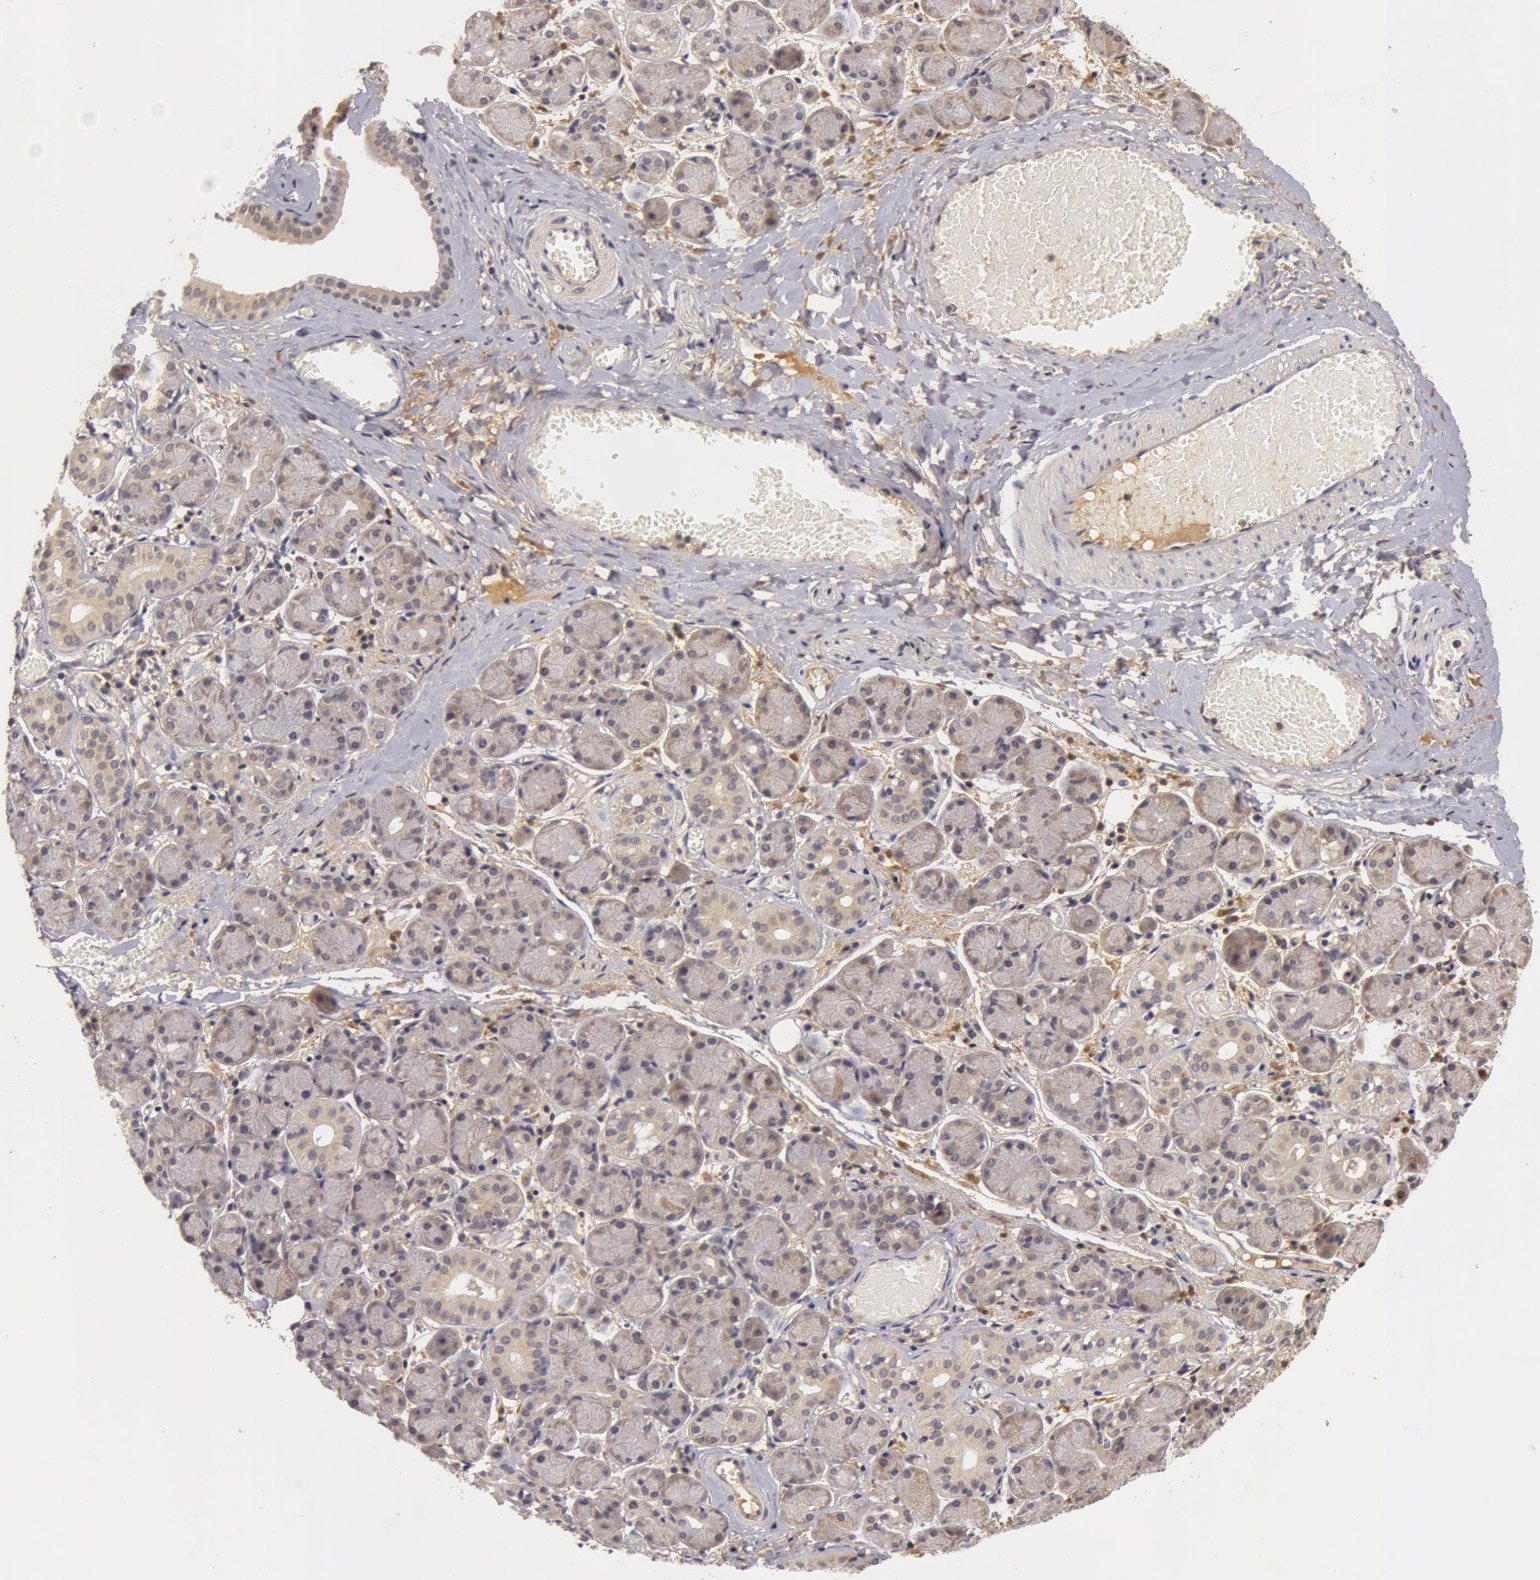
{"staining": {"intensity": "weak", "quantity": ">75%", "location": "cytoplasmic/membranous"}, "tissue": "salivary gland", "cell_type": "Glandular cells", "image_type": "normal", "snomed": [{"axis": "morphology", "description": "Normal tissue, NOS"}, {"axis": "topography", "description": "Salivary gland"}], "caption": "About >75% of glandular cells in normal human salivary gland demonstrate weak cytoplasmic/membranous protein positivity as visualized by brown immunohistochemical staining.", "gene": "BCHE", "patient": {"sex": "female", "age": 24}}